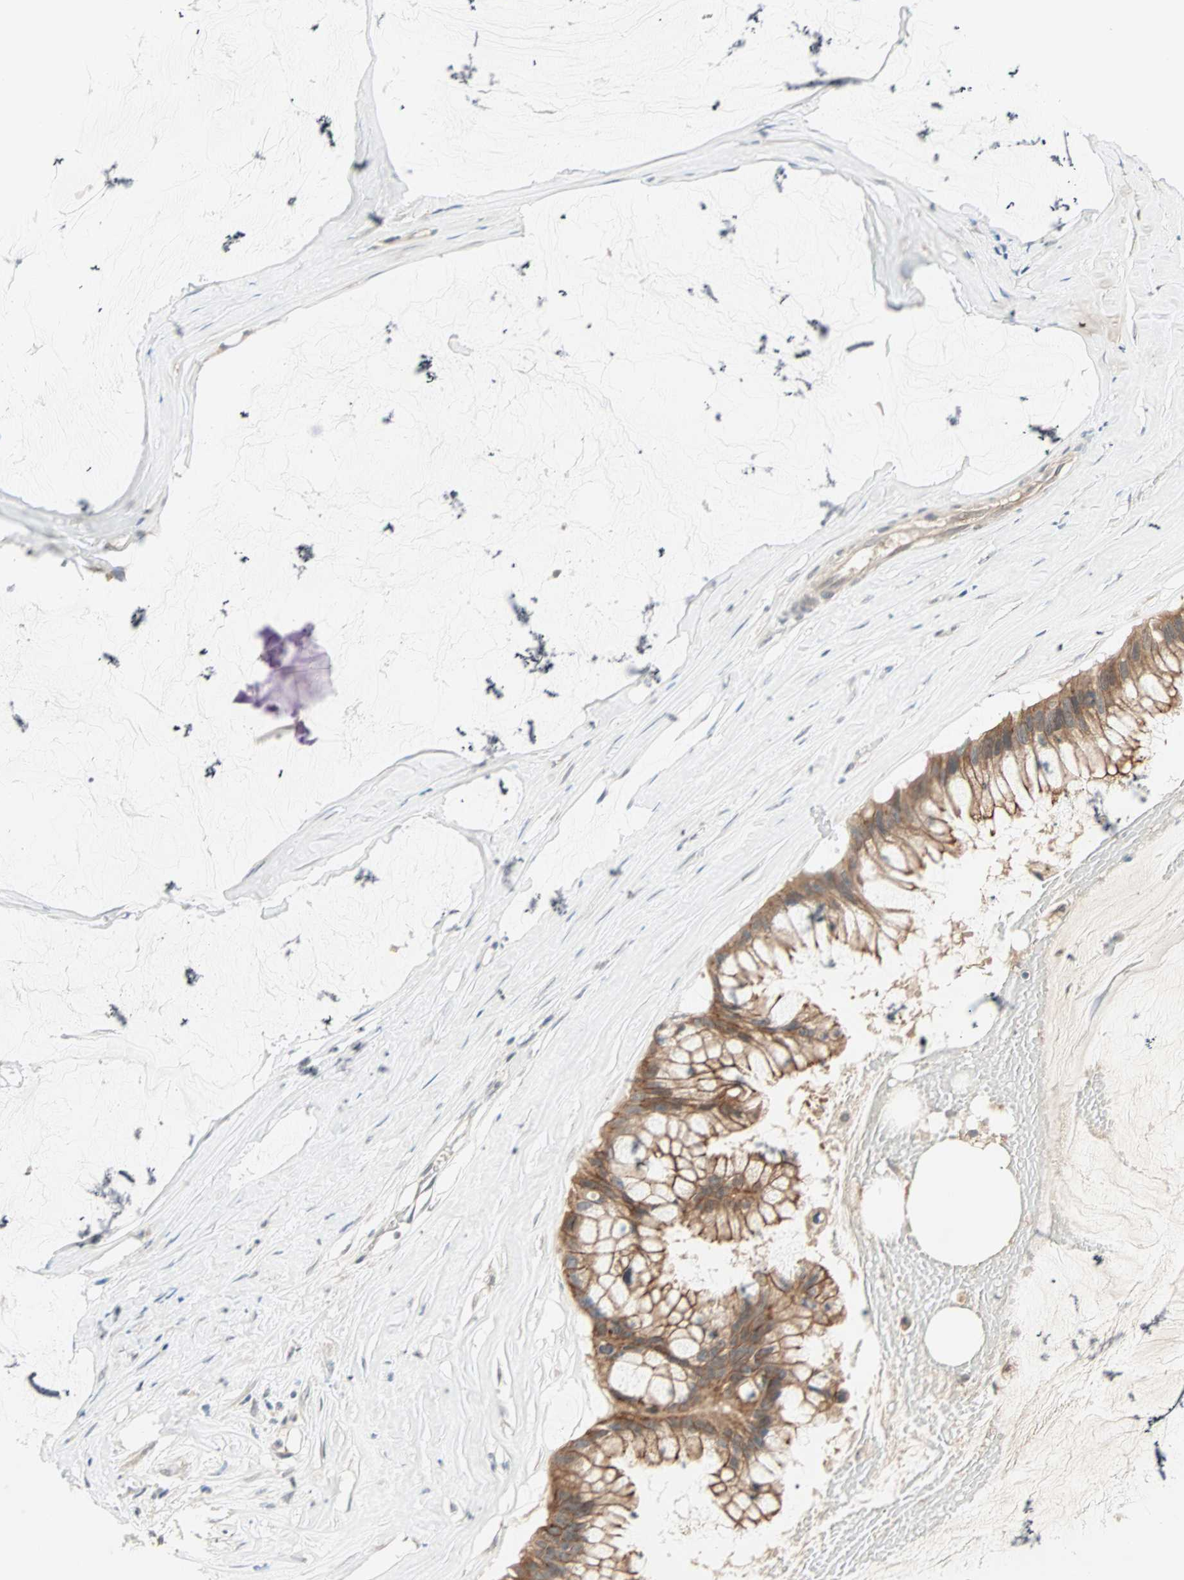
{"staining": {"intensity": "strong", "quantity": ">75%", "location": "cytoplasmic/membranous"}, "tissue": "ovarian cancer", "cell_type": "Tumor cells", "image_type": "cancer", "snomed": [{"axis": "morphology", "description": "Cystadenocarcinoma, mucinous, NOS"}, {"axis": "topography", "description": "Ovary"}], "caption": "Immunohistochemical staining of mucinous cystadenocarcinoma (ovarian) demonstrates high levels of strong cytoplasmic/membranous protein positivity in approximately >75% of tumor cells.", "gene": "TTF2", "patient": {"sex": "female", "age": 39}}